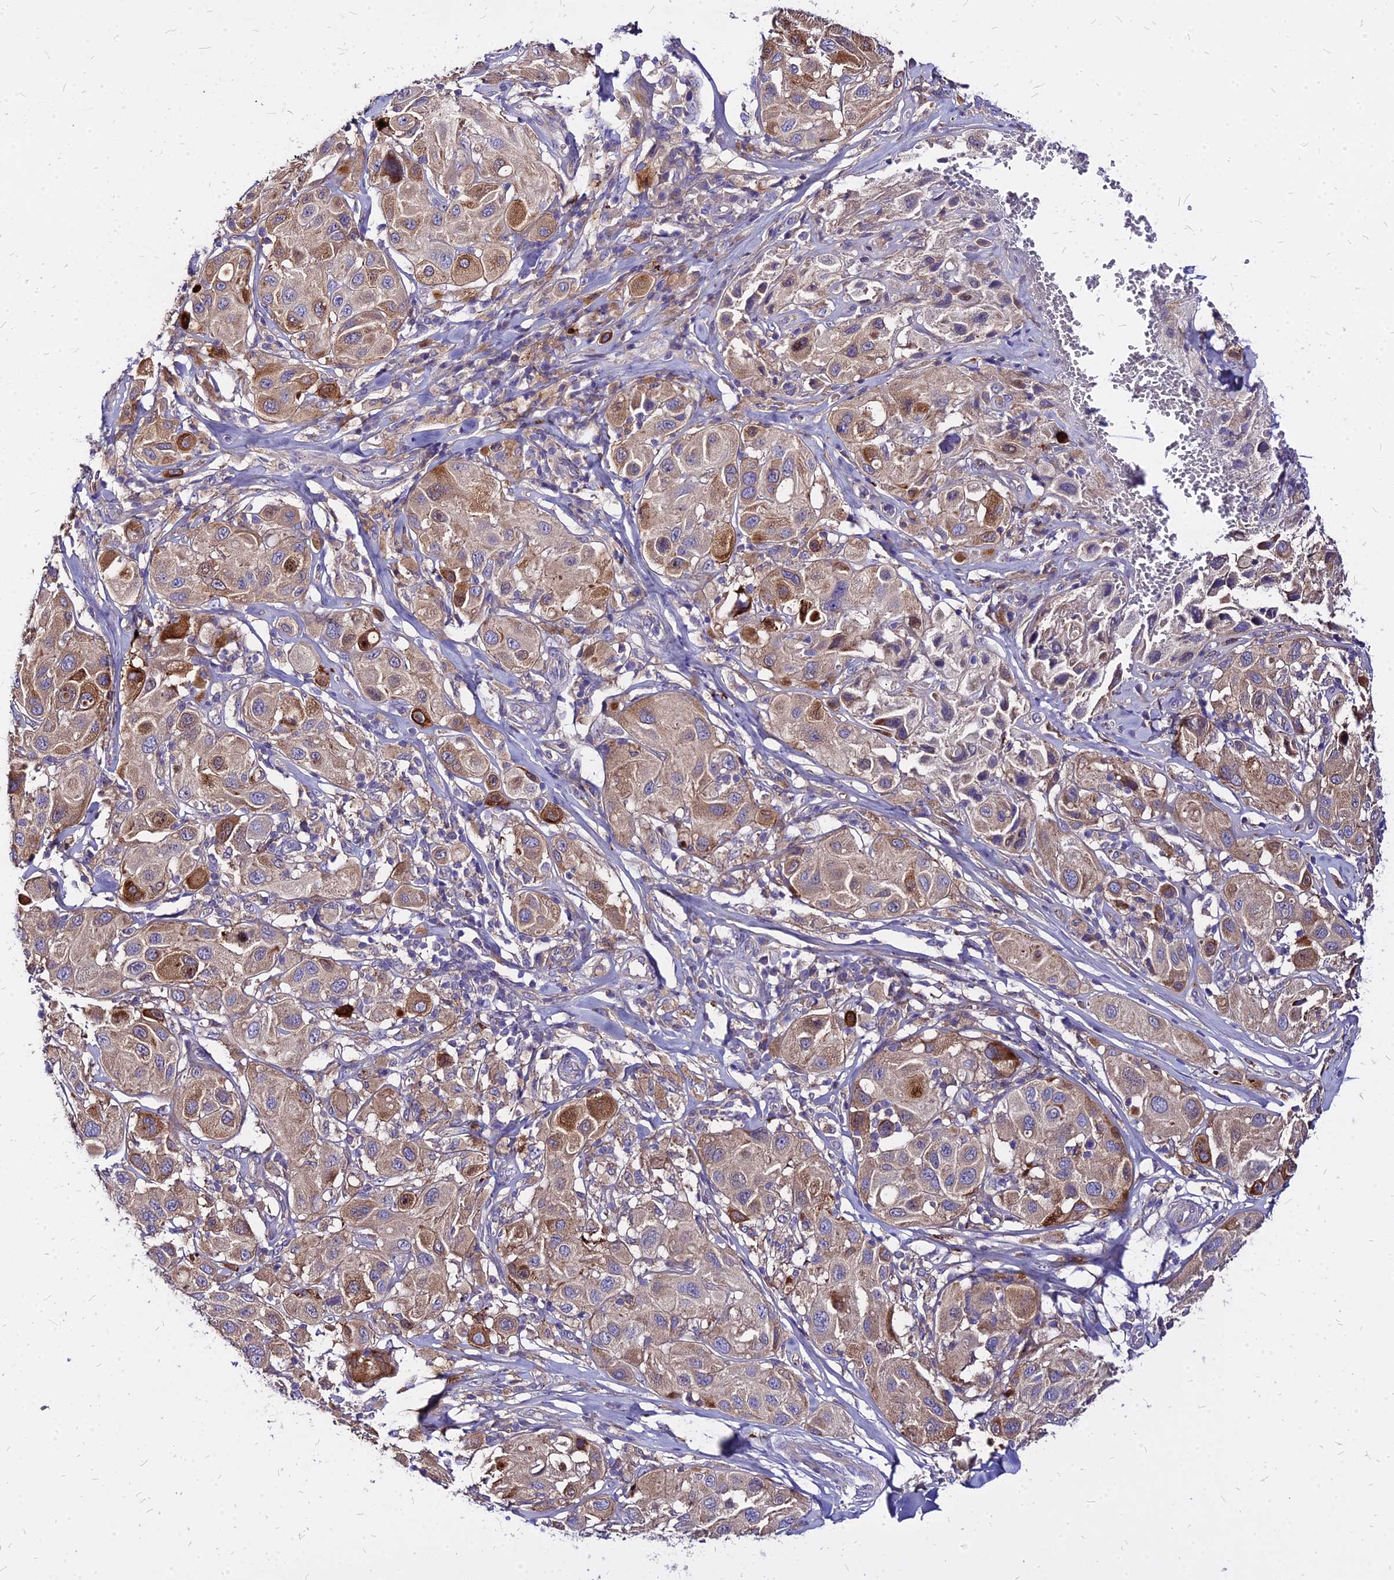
{"staining": {"intensity": "moderate", "quantity": "25%-75%", "location": "cytoplasmic/membranous"}, "tissue": "melanoma", "cell_type": "Tumor cells", "image_type": "cancer", "snomed": [{"axis": "morphology", "description": "Malignant melanoma, Metastatic site"}, {"axis": "topography", "description": "Skin"}], "caption": "There is medium levels of moderate cytoplasmic/membranous expression in tumor cells of malignant melanoma (metastatic site), as demonstrated by immunohistochemical staining (brown color).", "gene": "COMMD10", "patient": {"sex": "male", "age": 41}}